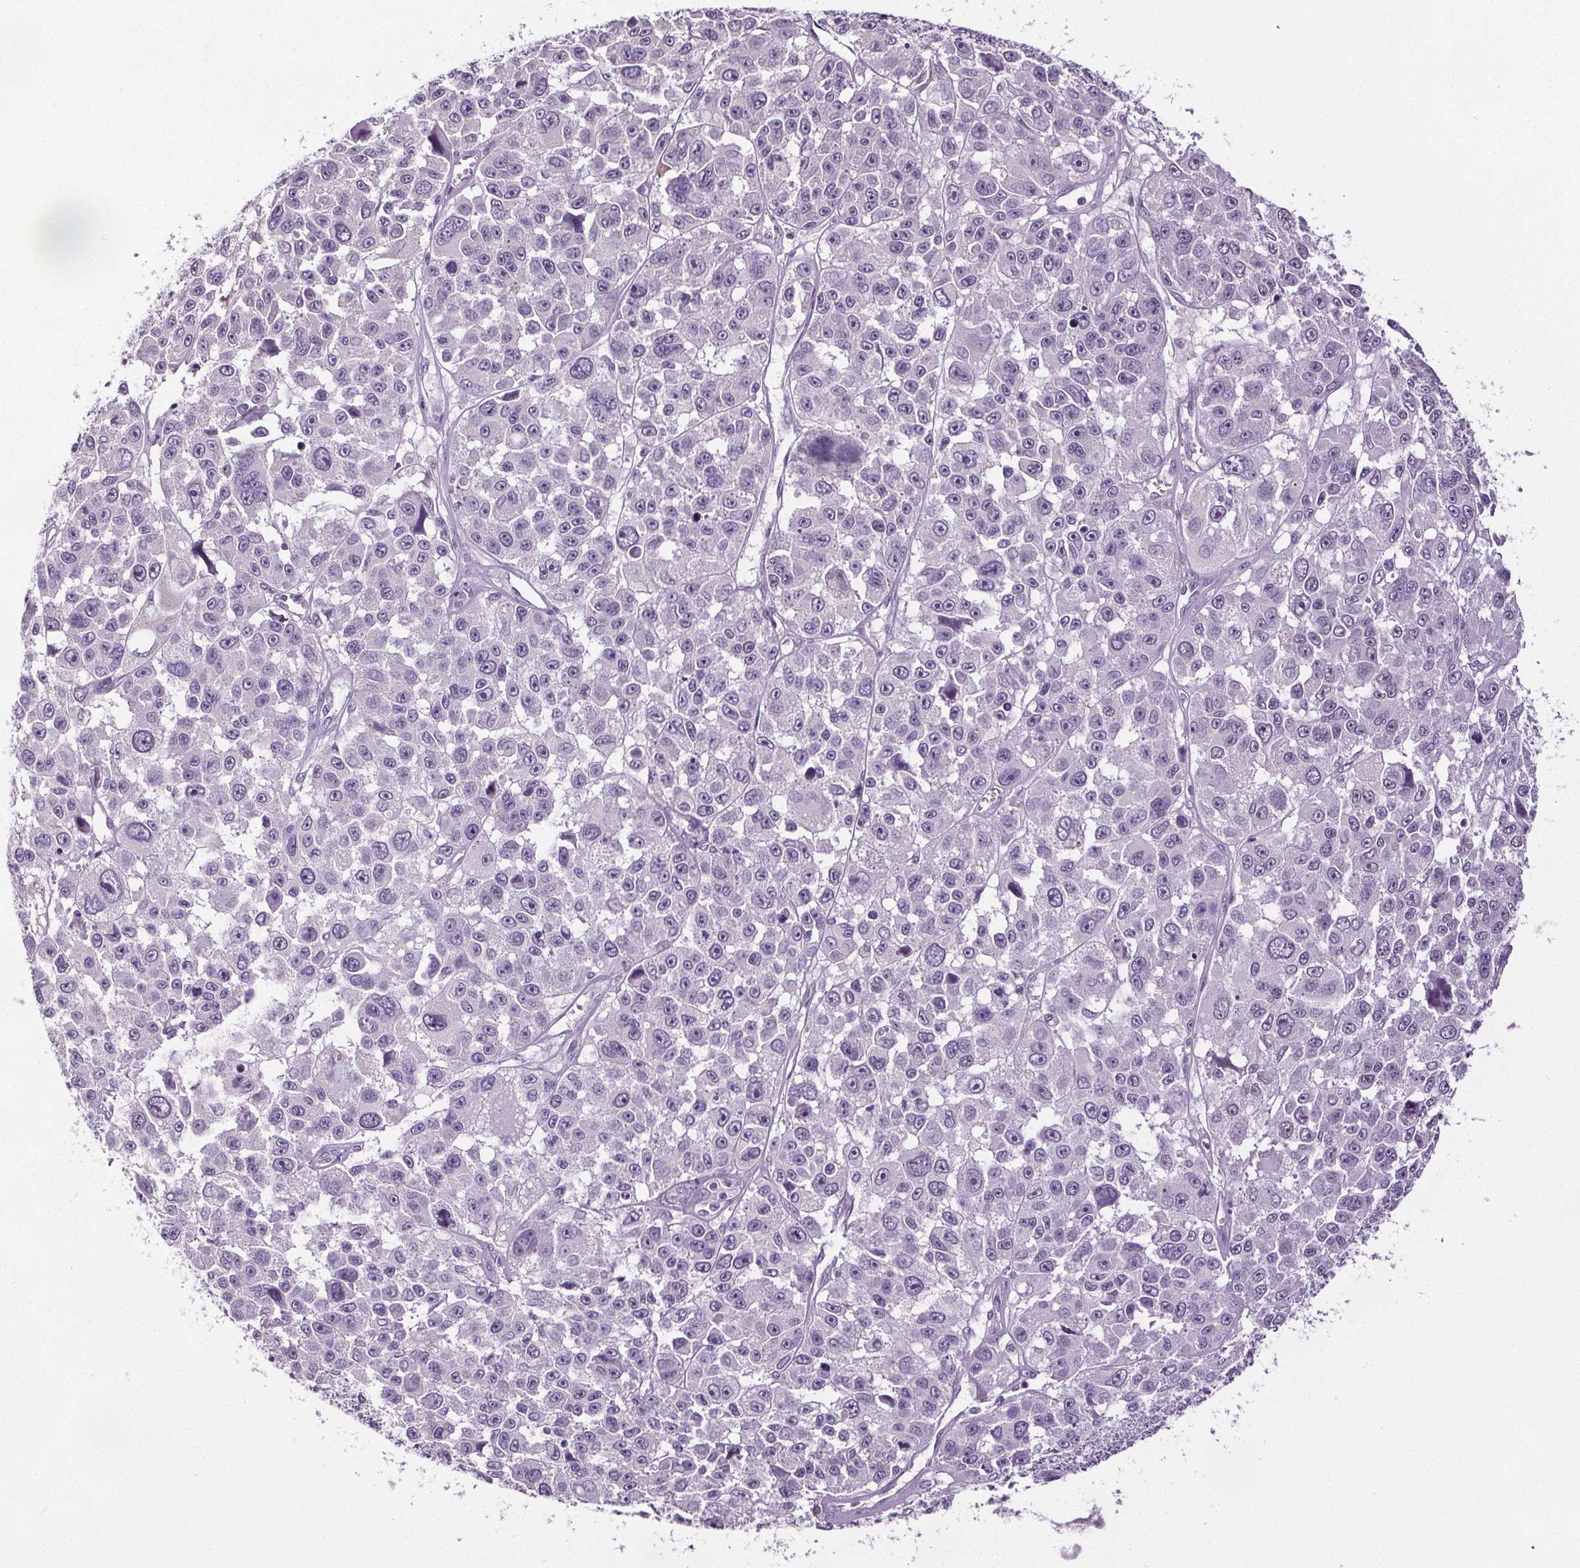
{"staining": {"intensity": "negative", "quantity": "none", "location": "none"}, "tissue": "melanoma", "cell_type": "Tumor cells", "image_type": "cancer", "snomed": [{"axis": "morphology", "description": "Malignant melanoma, NOS"}, {"axis": "topography", "description": "Skin"}], "caption": "Protein analysis of melanoma shows no significant expression in tumor cells.", "gene": "GPIHBP1", "patient": {"sex": "female", "age": 66}}